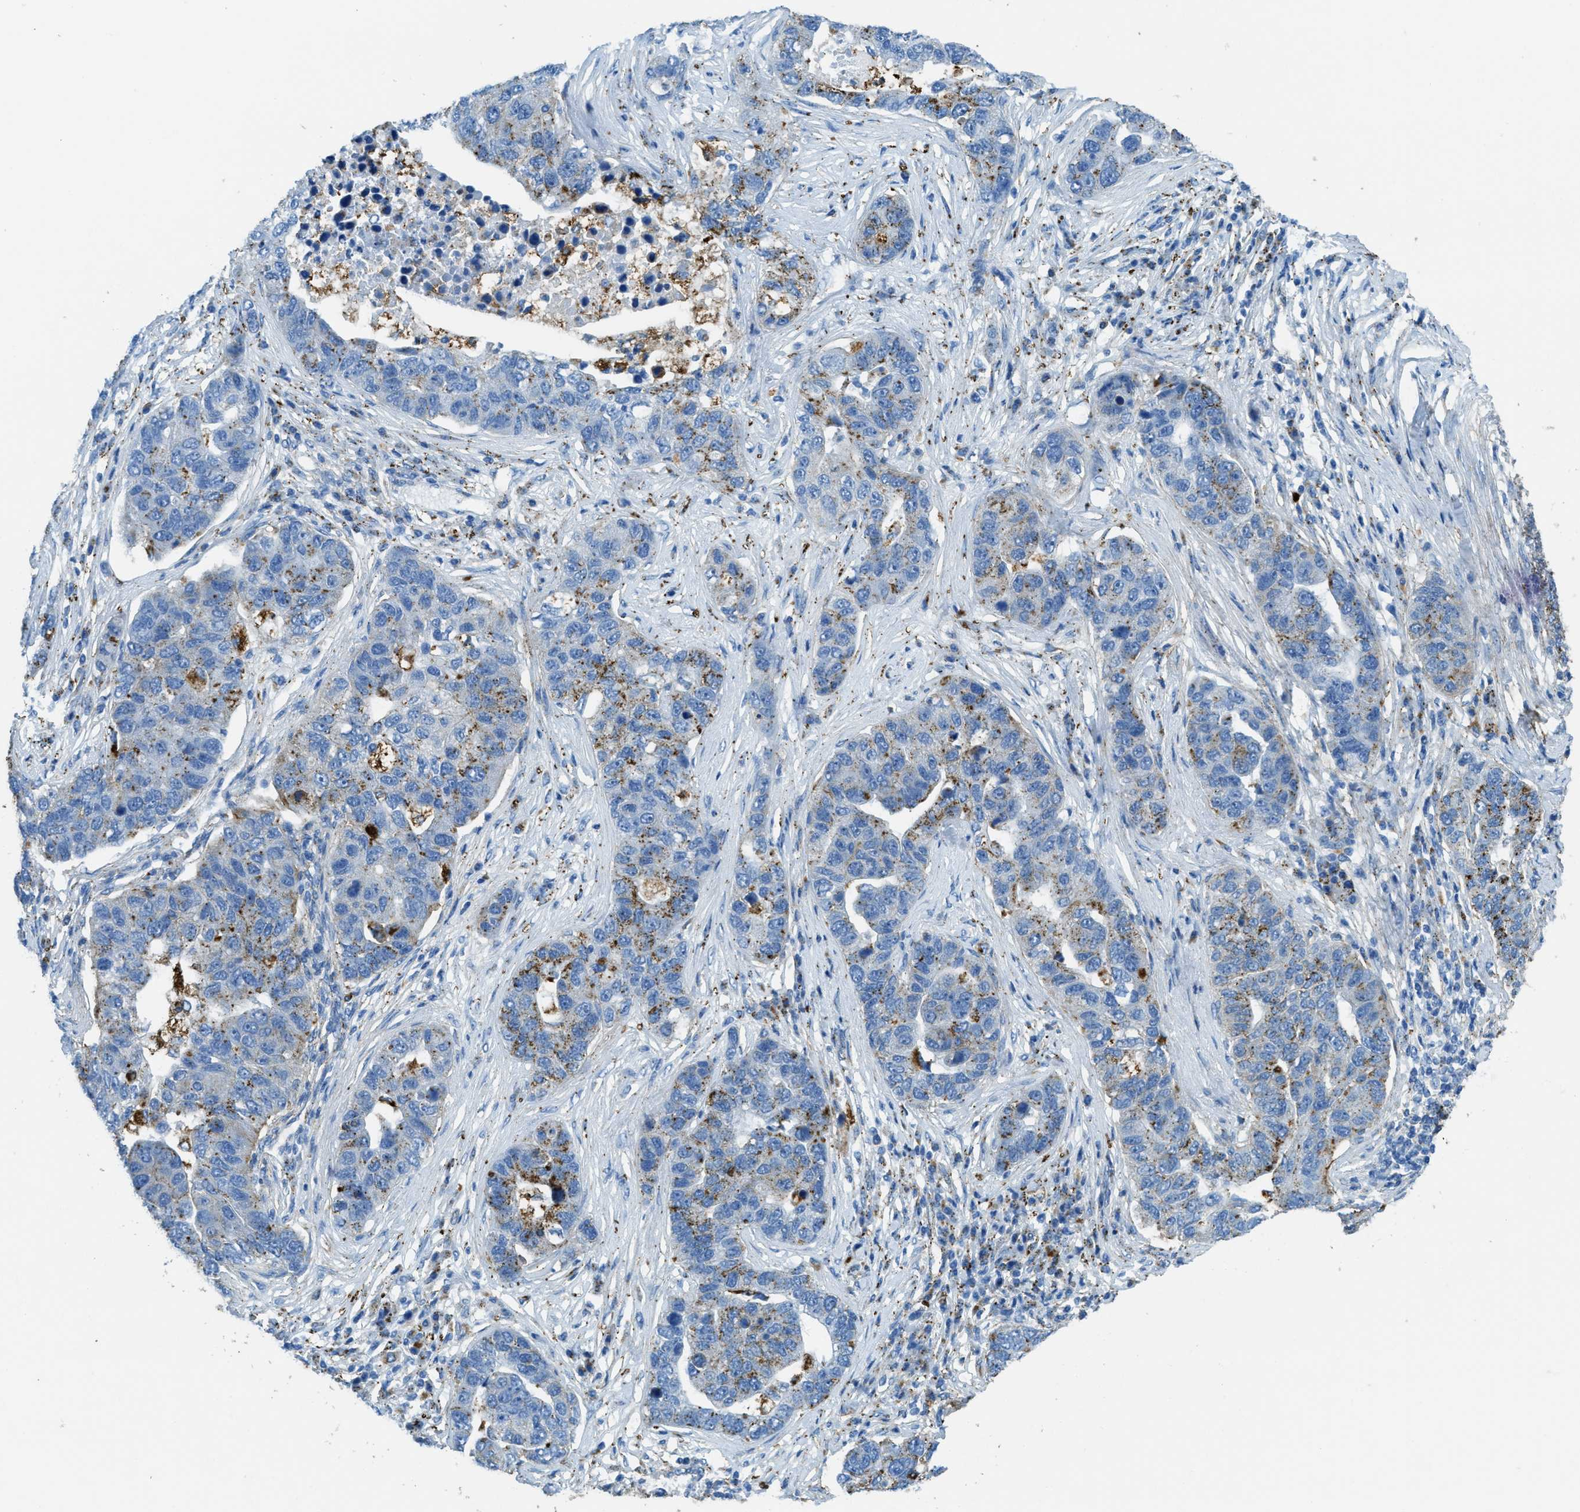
{"staining": {"intensity": "moderate", "quantity": "25%-75%", "location": "cytoplasmic/membranous"}, "tissue": "pancreatic cancer", "cell_type": "Tumor cells", "image_type": "cancer", "snomed": [{"axis": "morphology", "description": "Adenocarcinoma, NOS"}, {"axis": "topography", "description": "Pancreas"}], "caption": "Protein staining of adenocarcinoma (pancreatic) tissue demonstrates moderate cytoplasmic/membranous expression in approximately 25%-75% of tumor cells.", "gene": "SCARB2", "patient": {"sex": "female", "age": 61}}